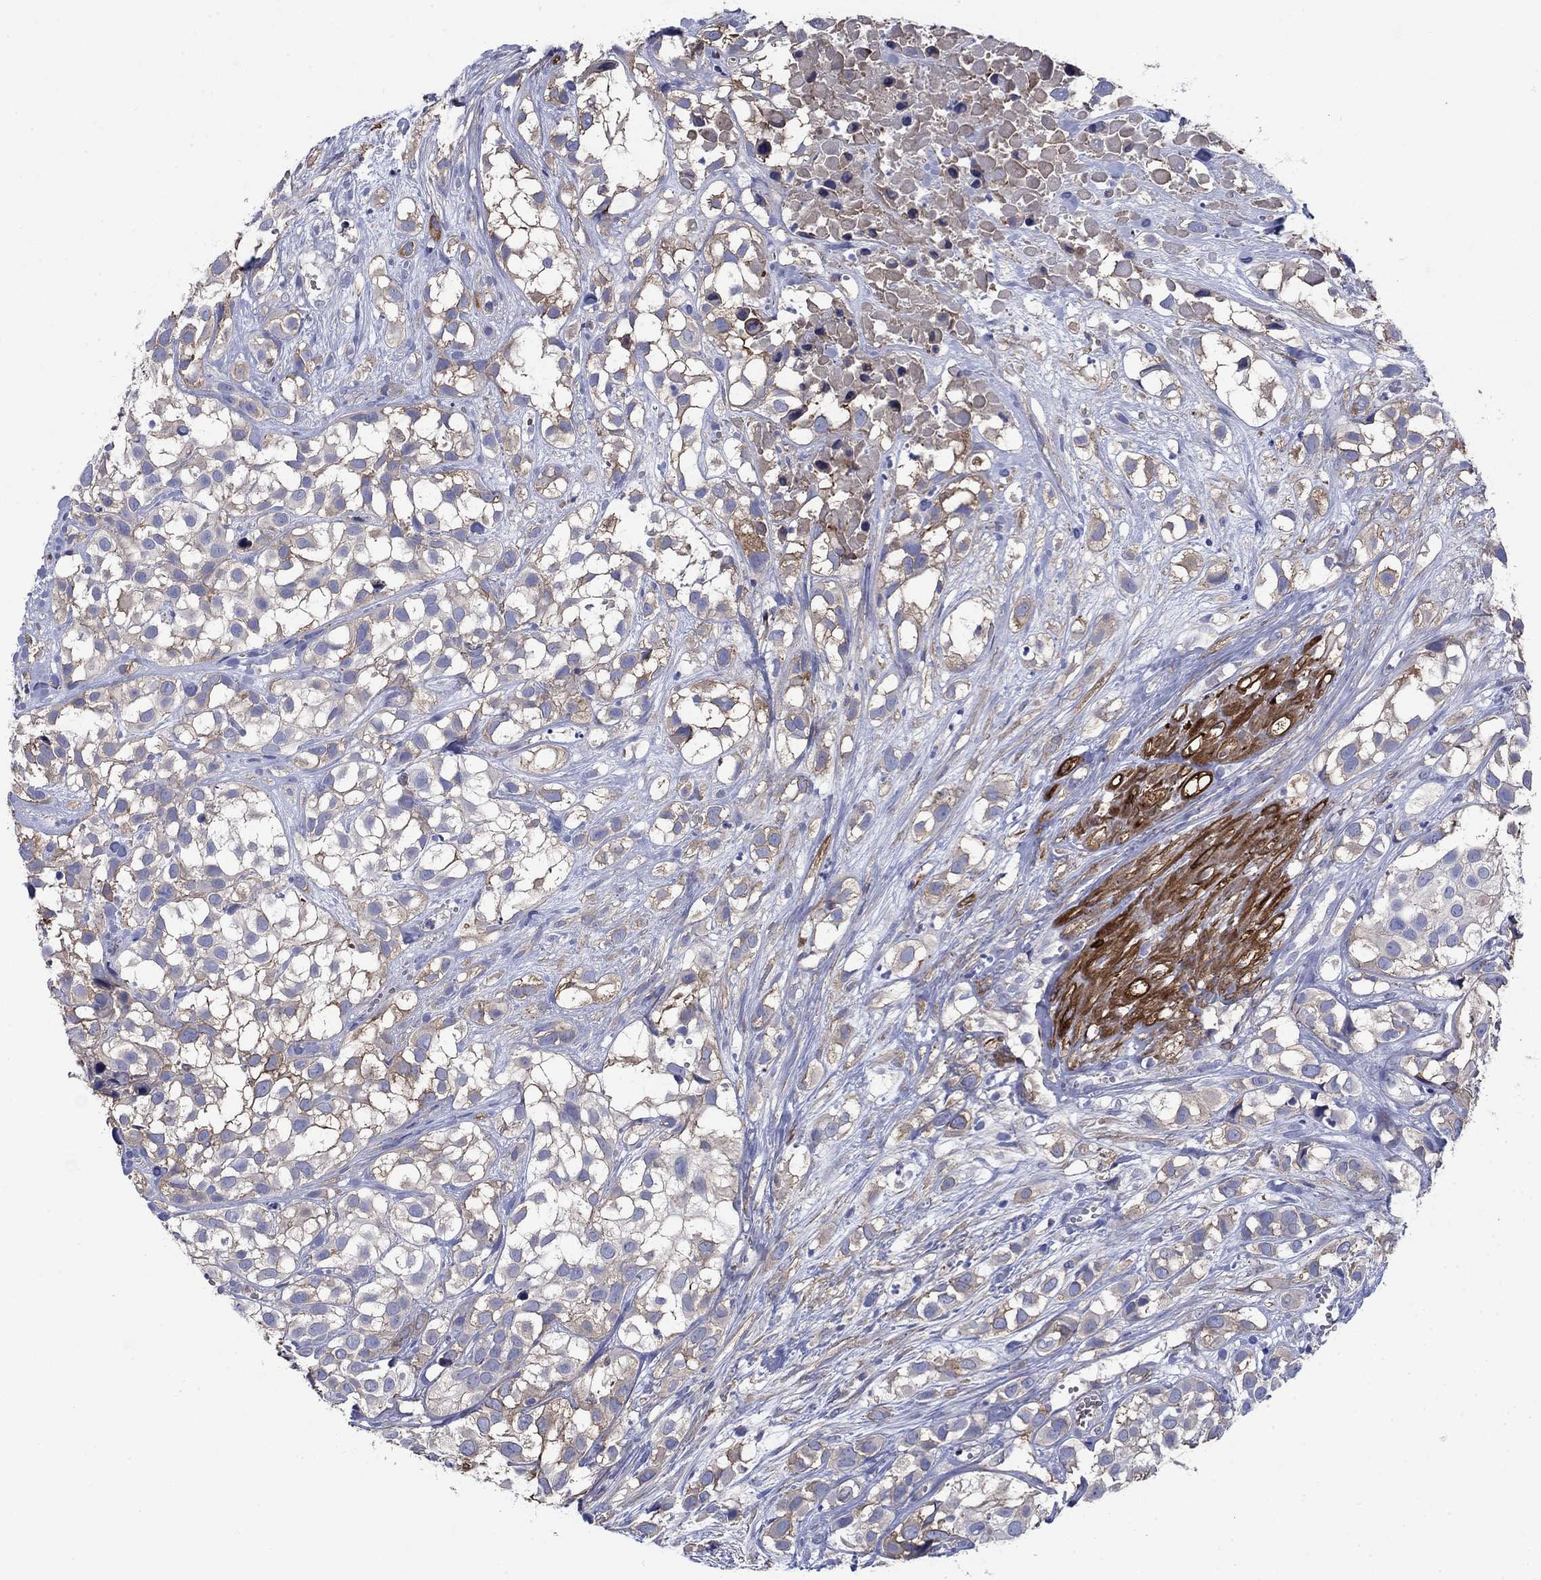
{"staining": {"intensity": "strong", "quantity": "<25%", "location": "cytoplasmic/membranous"}, "tissue": "urothelial cancer", "cell_type": "Tumor cells", "image_type": "cancer", "snomed": [{"axis": "morphology", "description": "Urothelial carcinoma, High grade"}, {"axis": "topography", "description": "Urinary bladder"}], "caption": "Tumor cells exhibit strong cytoplasmic/membranous positivity in approximately <25% of cells in high-grade urothelial carcinoma. The staining is performed using DAB (3,3'-diaminobenzidine) brown chromogen to label protein expression. The nuclei are counter-stained blue using hematoxylin.", "gene": "FLNC", "patient": {"sex": "male", "age": 56}}